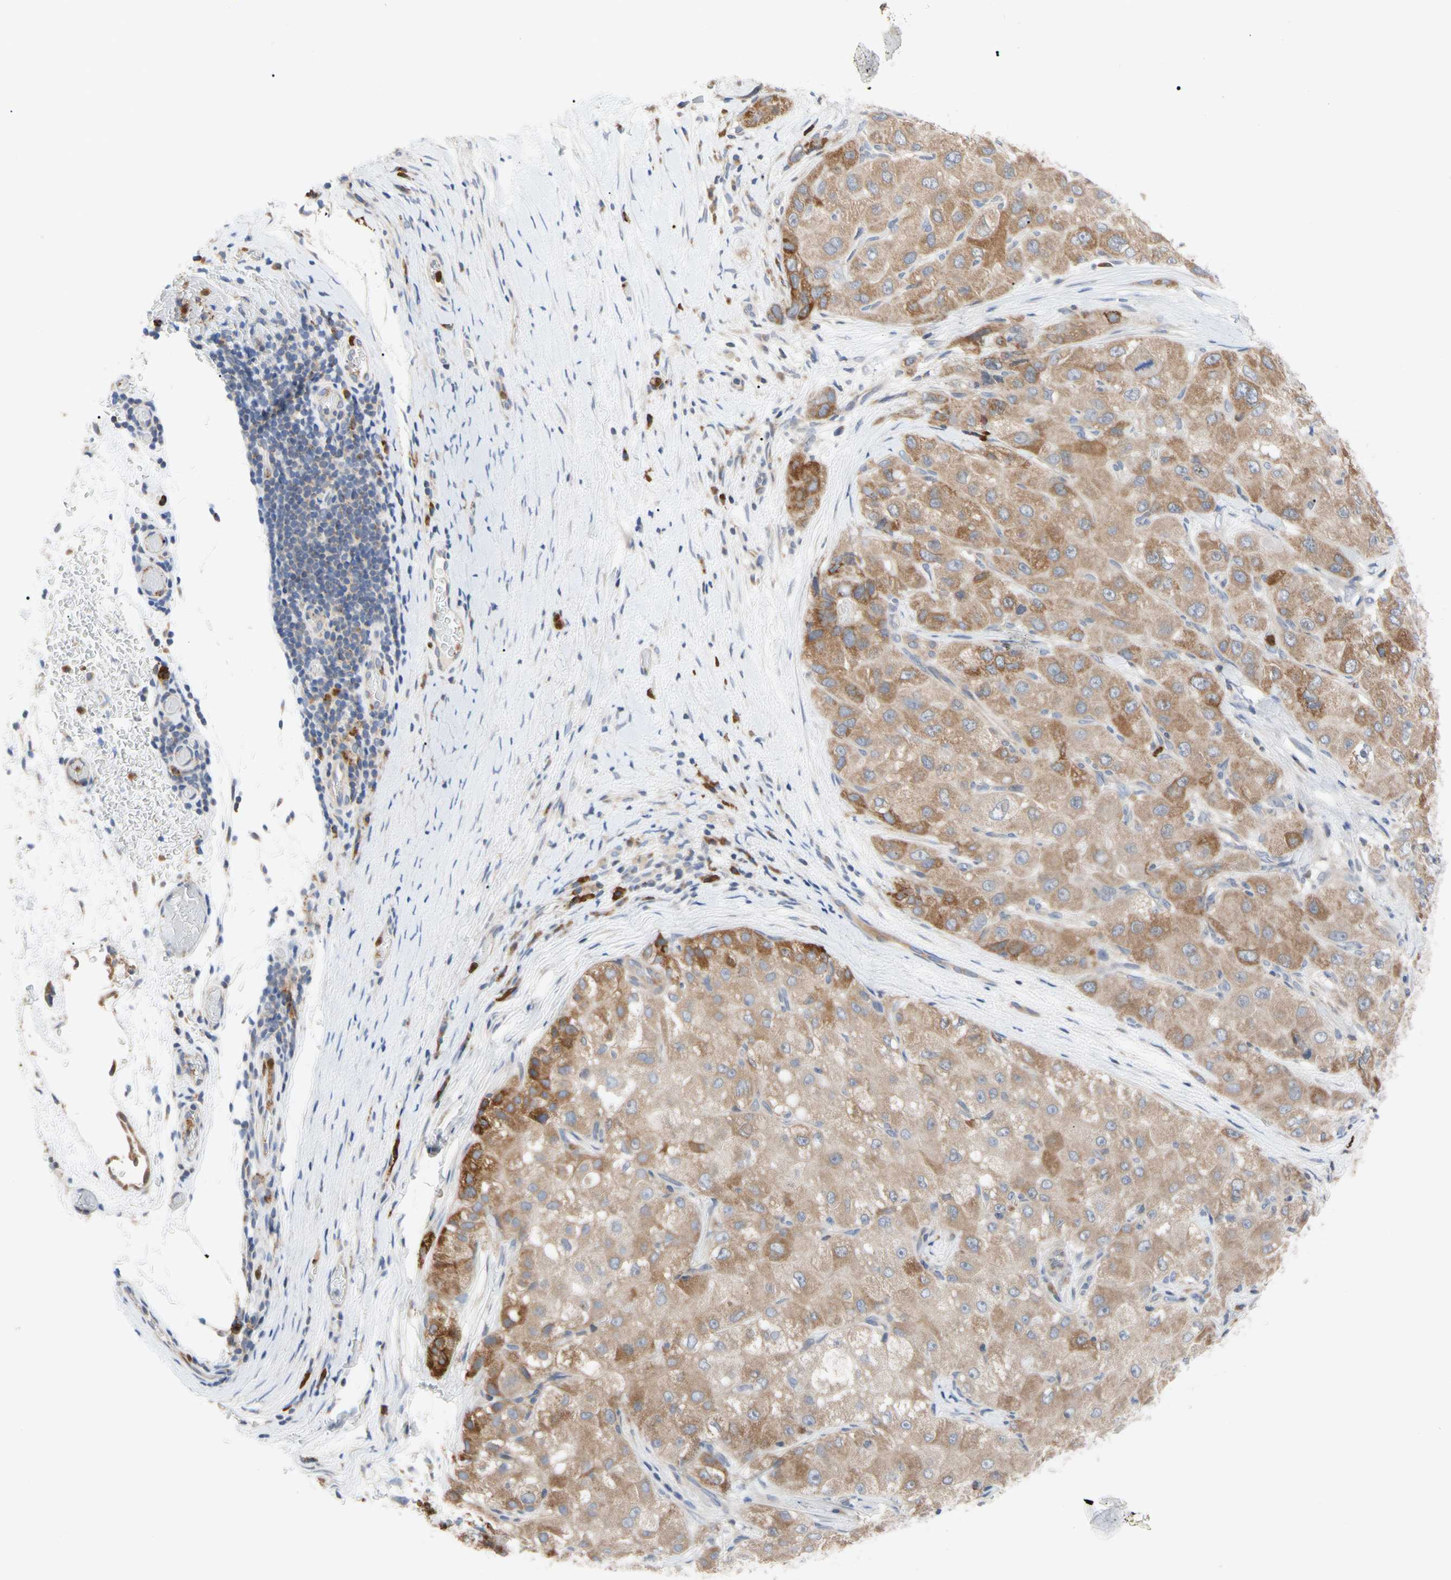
{"staining": {"intensity": "moderate", "quantity": "25%-75%", "location": "cytoplasmic/membranous"}, "tissue": "liver cancer", "cell_type": "Tumor cells", "image_type": "cancer", "snomed": [{"axis": "morphology", "description": "Carcinoma, Hepatocellular, NOS"}, {"axis": "topography", "description": "Liver"}], "caption": "High-magnification brightfield microscopy of liver hepatocellular carcinoma stained with DAB (brown) and counterstained with hematoxylin (blue). tumor cells exhibit moderate cytoplasmic/membranous staining is appreciated in approximately25%-75% of cells.", "gene": "MCL1", "patient": {"sex": "male", "age": 80}}